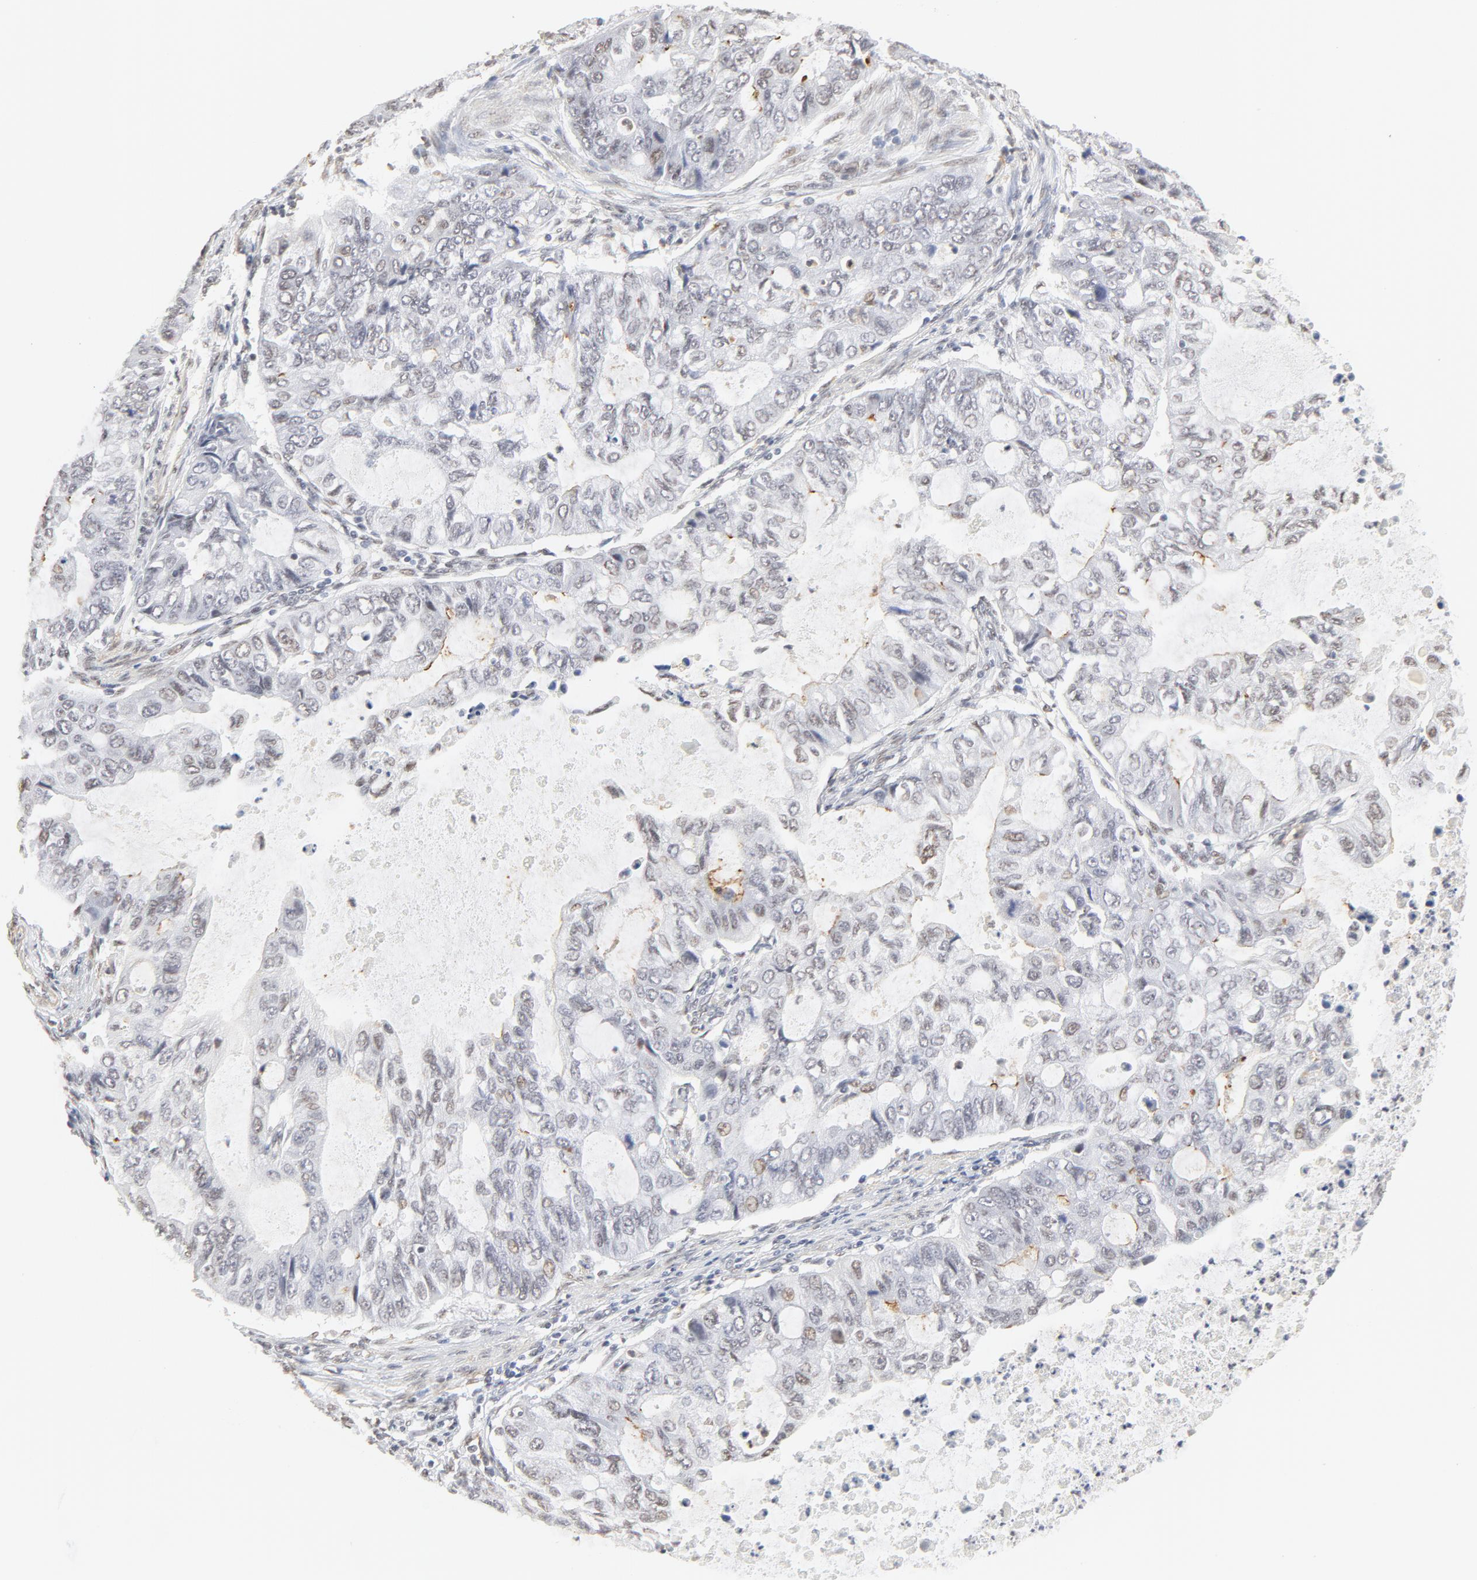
{"staining": {"intensity": "weak", "quantity": "<25%", "location": "nuclear"}, "tissue": "stomach cancer", "cell_type": "Tumor cells", "image_type": "cancer", "snomed": [{"axis": "morphology", "description": "Adenocarcinoma, NOS"}, {"axis": "topography", "description": "Stomach, upper"}], "caption": "Tumor cells are negative for brown protein staining in adenocarcinoma (stomach). (DAB immunohistochemistry visualized using brightfield microscopy, high magnification).", "gene": "PBX1", "patient": {"sex": "female", "age": 52}}